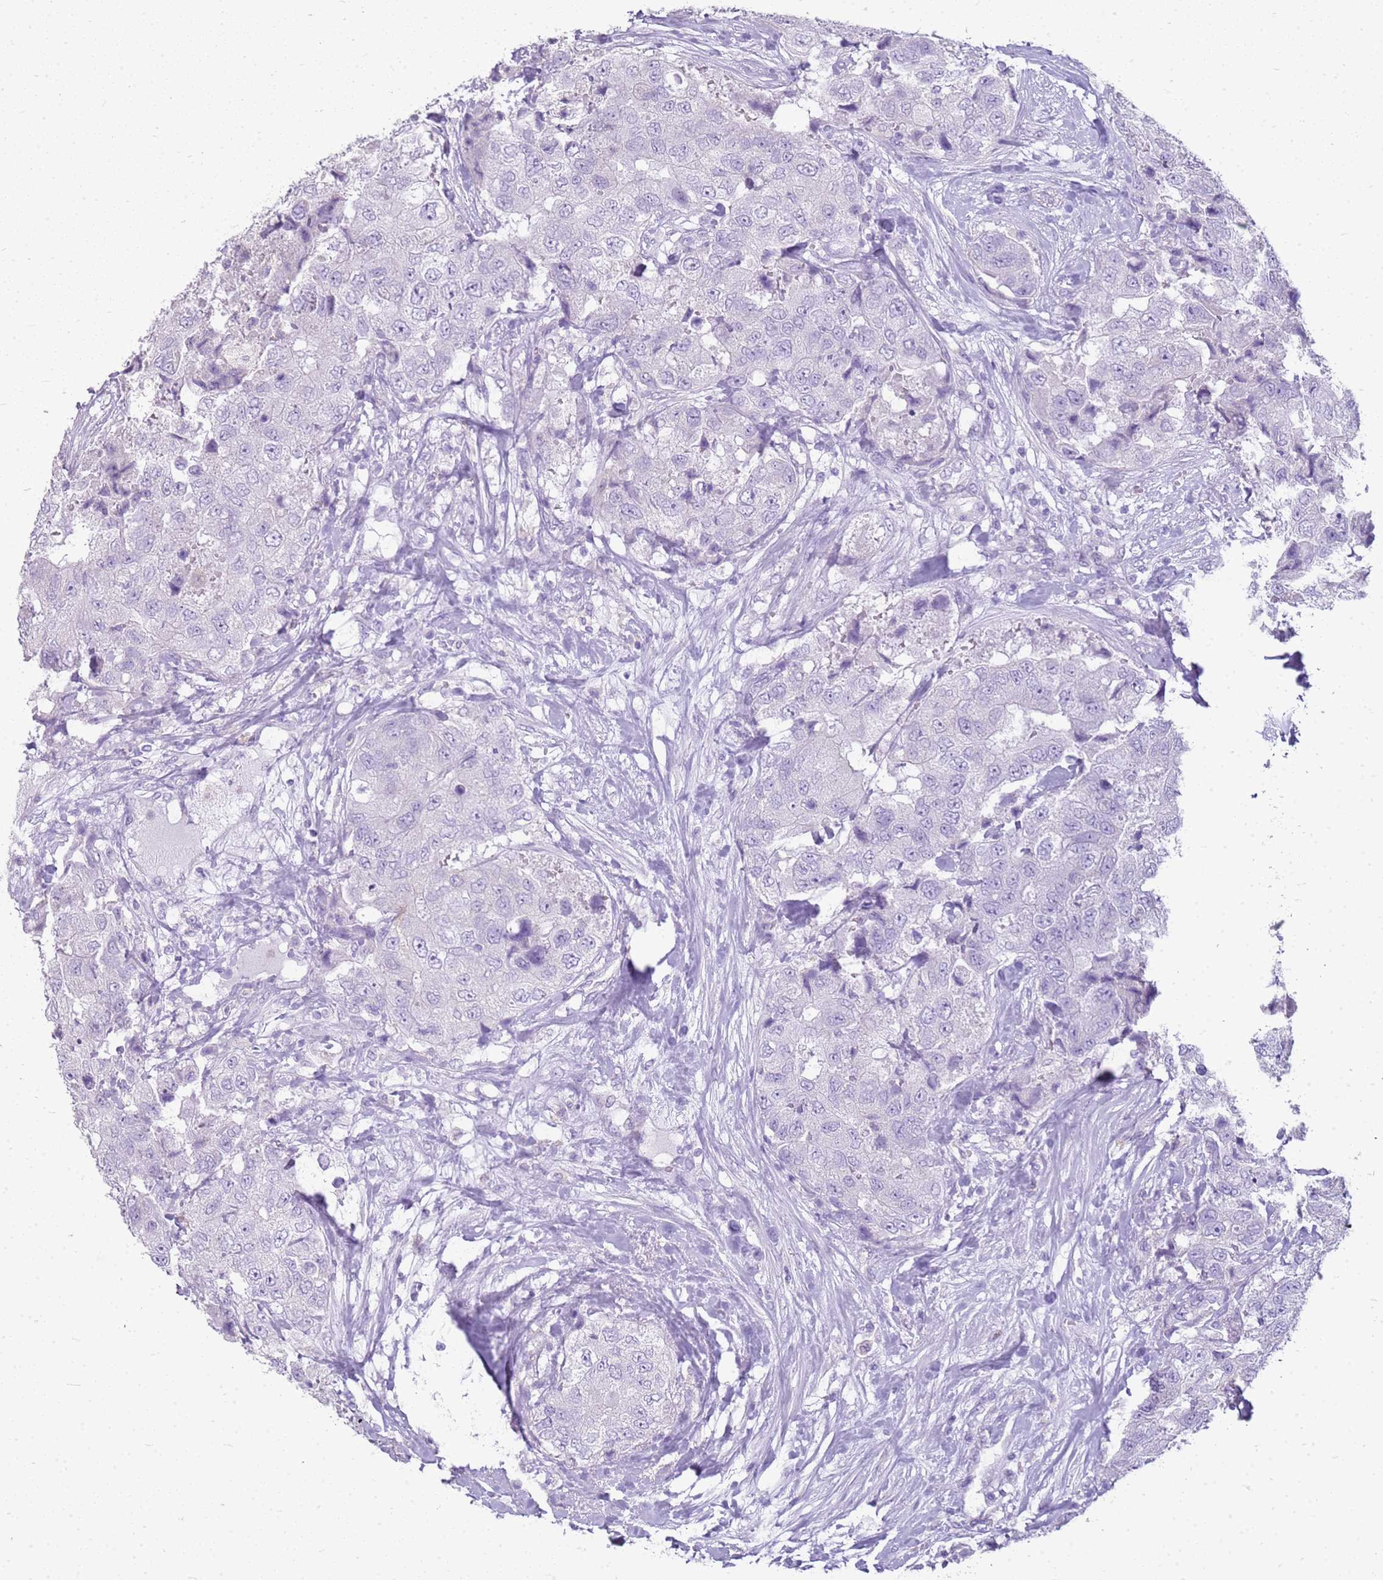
{"staining": {"intensity": "negative", "quantity": "none", "location": "none"}, "tissue": "breast cancer", "cell_type": "Tumor cells", "image_type": "cancer", "snomed": [{"axis": "morphology", "description": "Duct carcinoma"}, {"axis": "topography", "description": "Breast"}], "caption": "There is no significant positivity in tumor cells of breast cancer (infiltrating ductal carcinoma). (DAB (3,3'-diaminobenzidine) immunohistochemistry (IHC), high magnification).", "gene": "SULT1E1", "patient": {"sex": "female", "age": 62}}